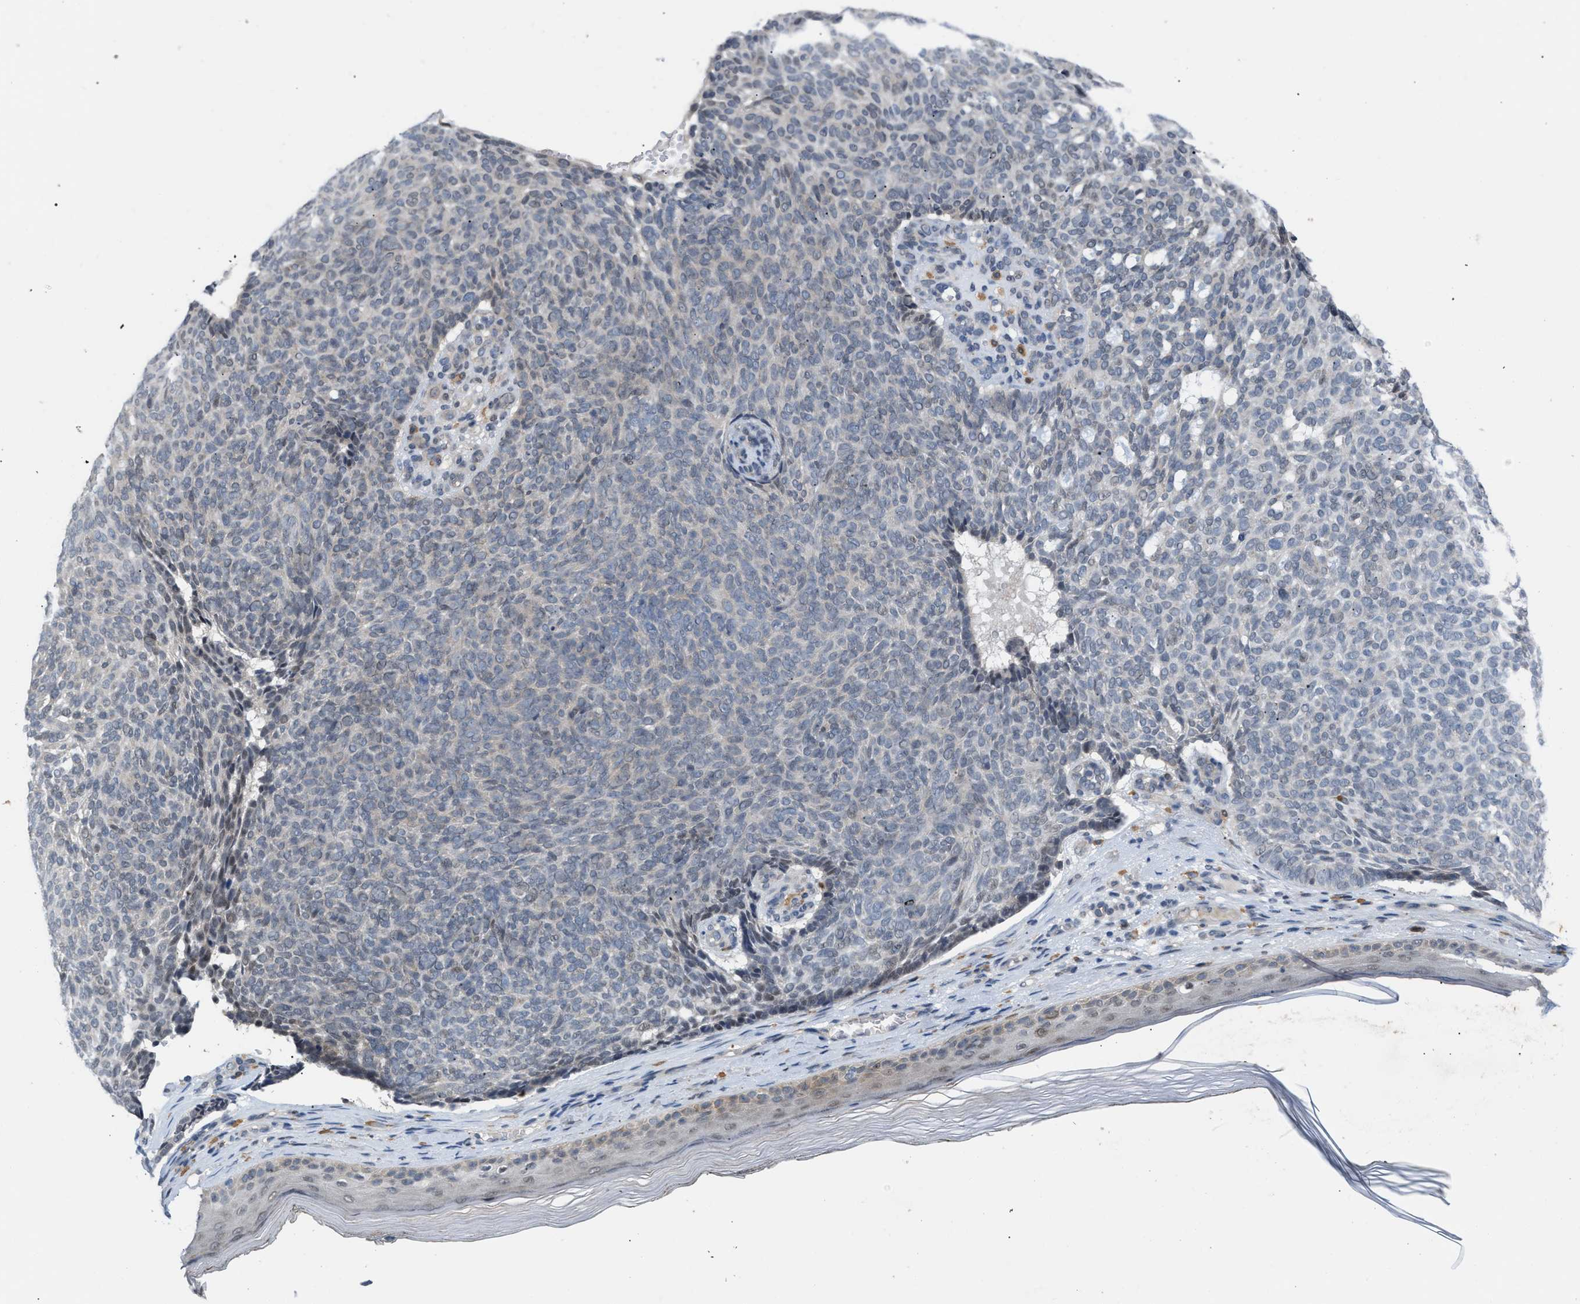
{"staining": {"intensity": "negative", "quantity": "none", "location": "none"}, "tissue": "skin cancer", "cell_type": "Tumor cells", "image_type": "cancer", "snomed": [{"axis": "morphology", "description": "Basal cell carcinoma"}, {"axis": "topography", "description": "Skin"}], "caption": "Skin basal cell carcinoma was stained to show a protein in brown. There is no significant expression in tumor cells.", "gene": "TXNRD3", "patient": {"sex": "male", "age": 61}}